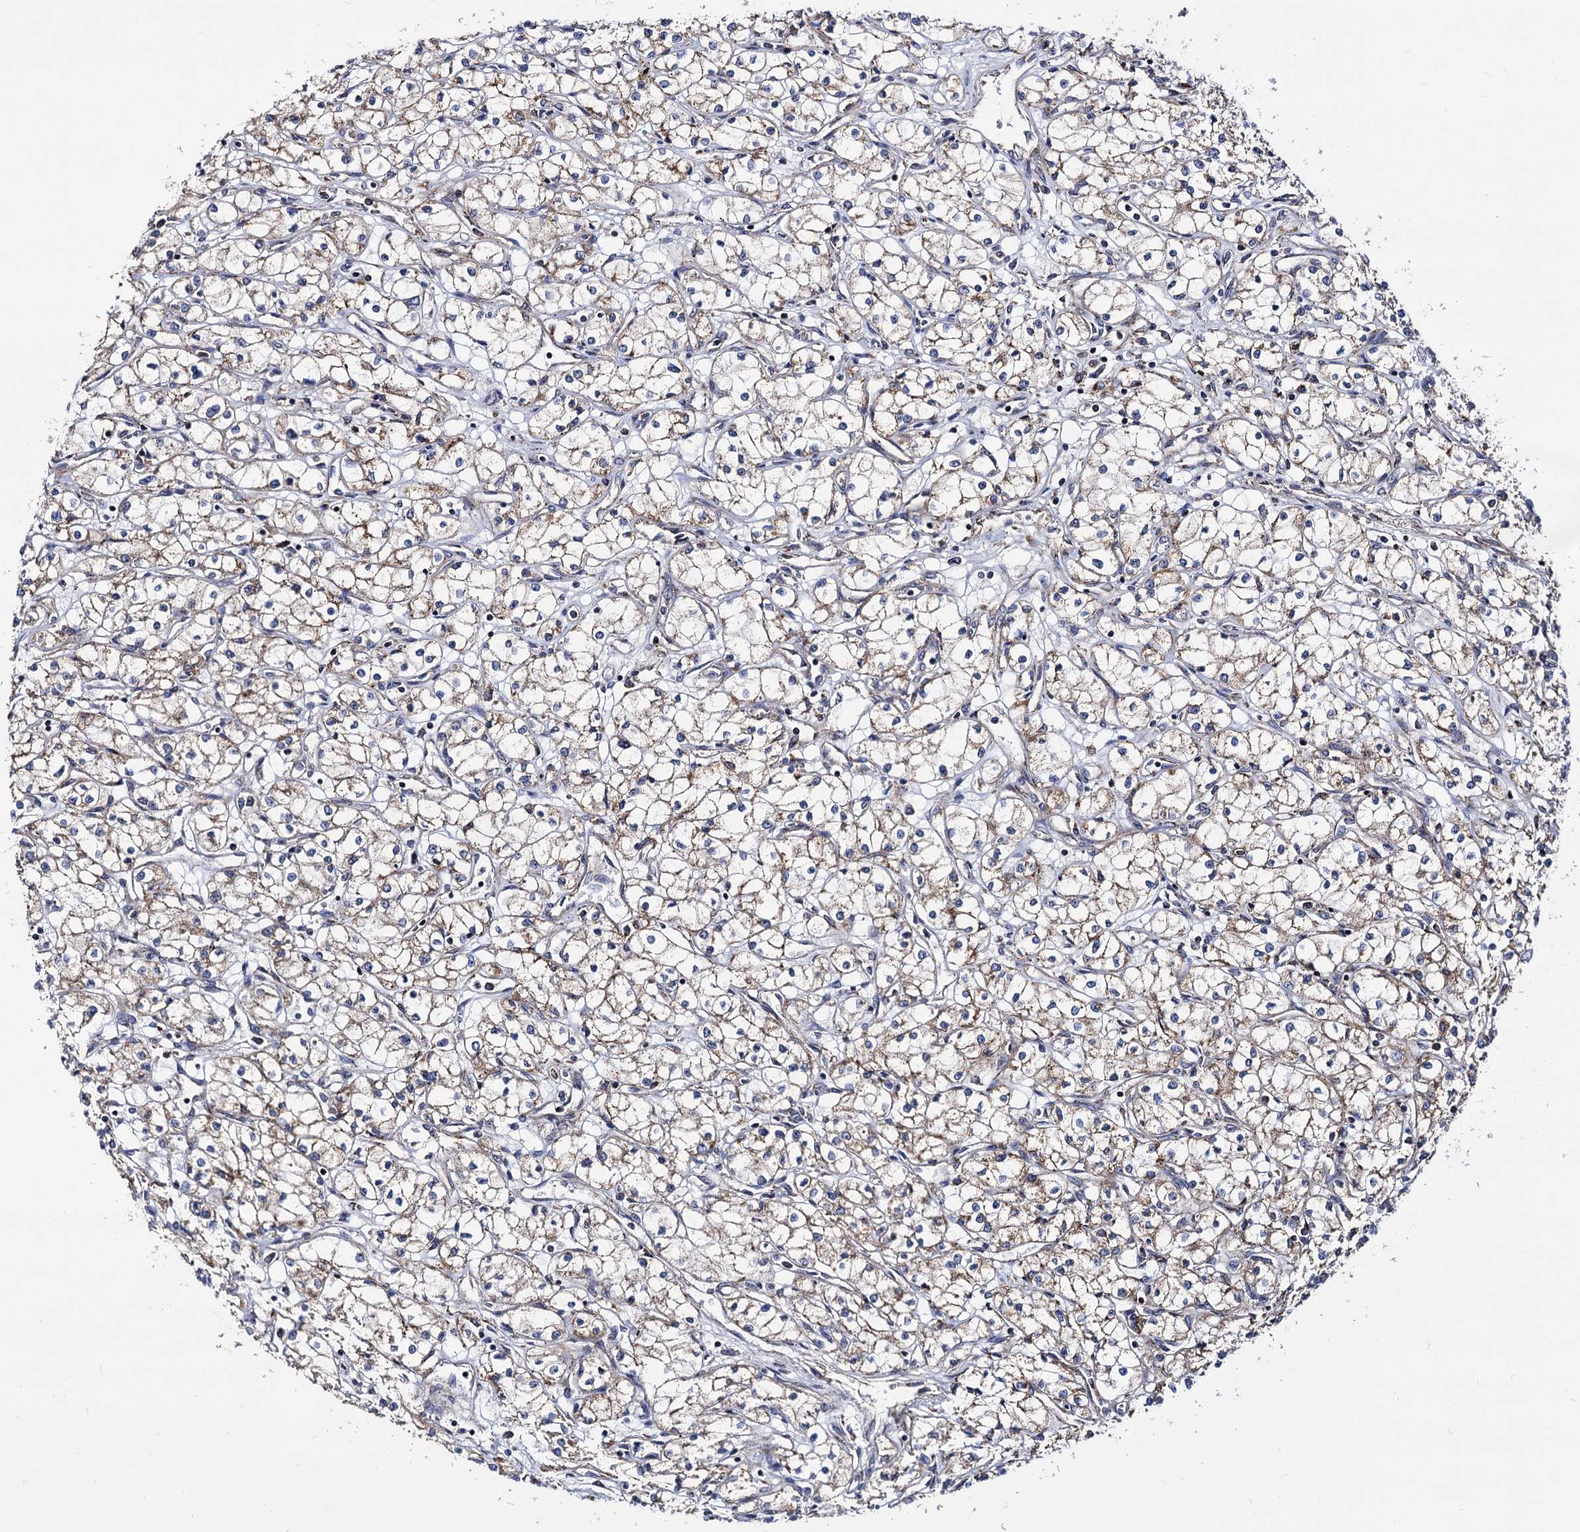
{"staining": {"intensity": "weak", "quantity": ">75%", "location": "cytoplasmic/membranous"}, "tissue": "renal cancer", "cell_type": "Tumor cells", "image_type": "cancer", "snomed": [{"axis": "morphology", "description": "Adenocarcinoma, NOS"}, {"axis": "topography", "description": "Kidney"}], "caption": "Weak cytoplasmic/membranous positivity is appreciated in about >75% of tumor cells in adenocarcinoma (renal).", "gene": "IQCH", "patient": {"sex": "male", "age": 59}}